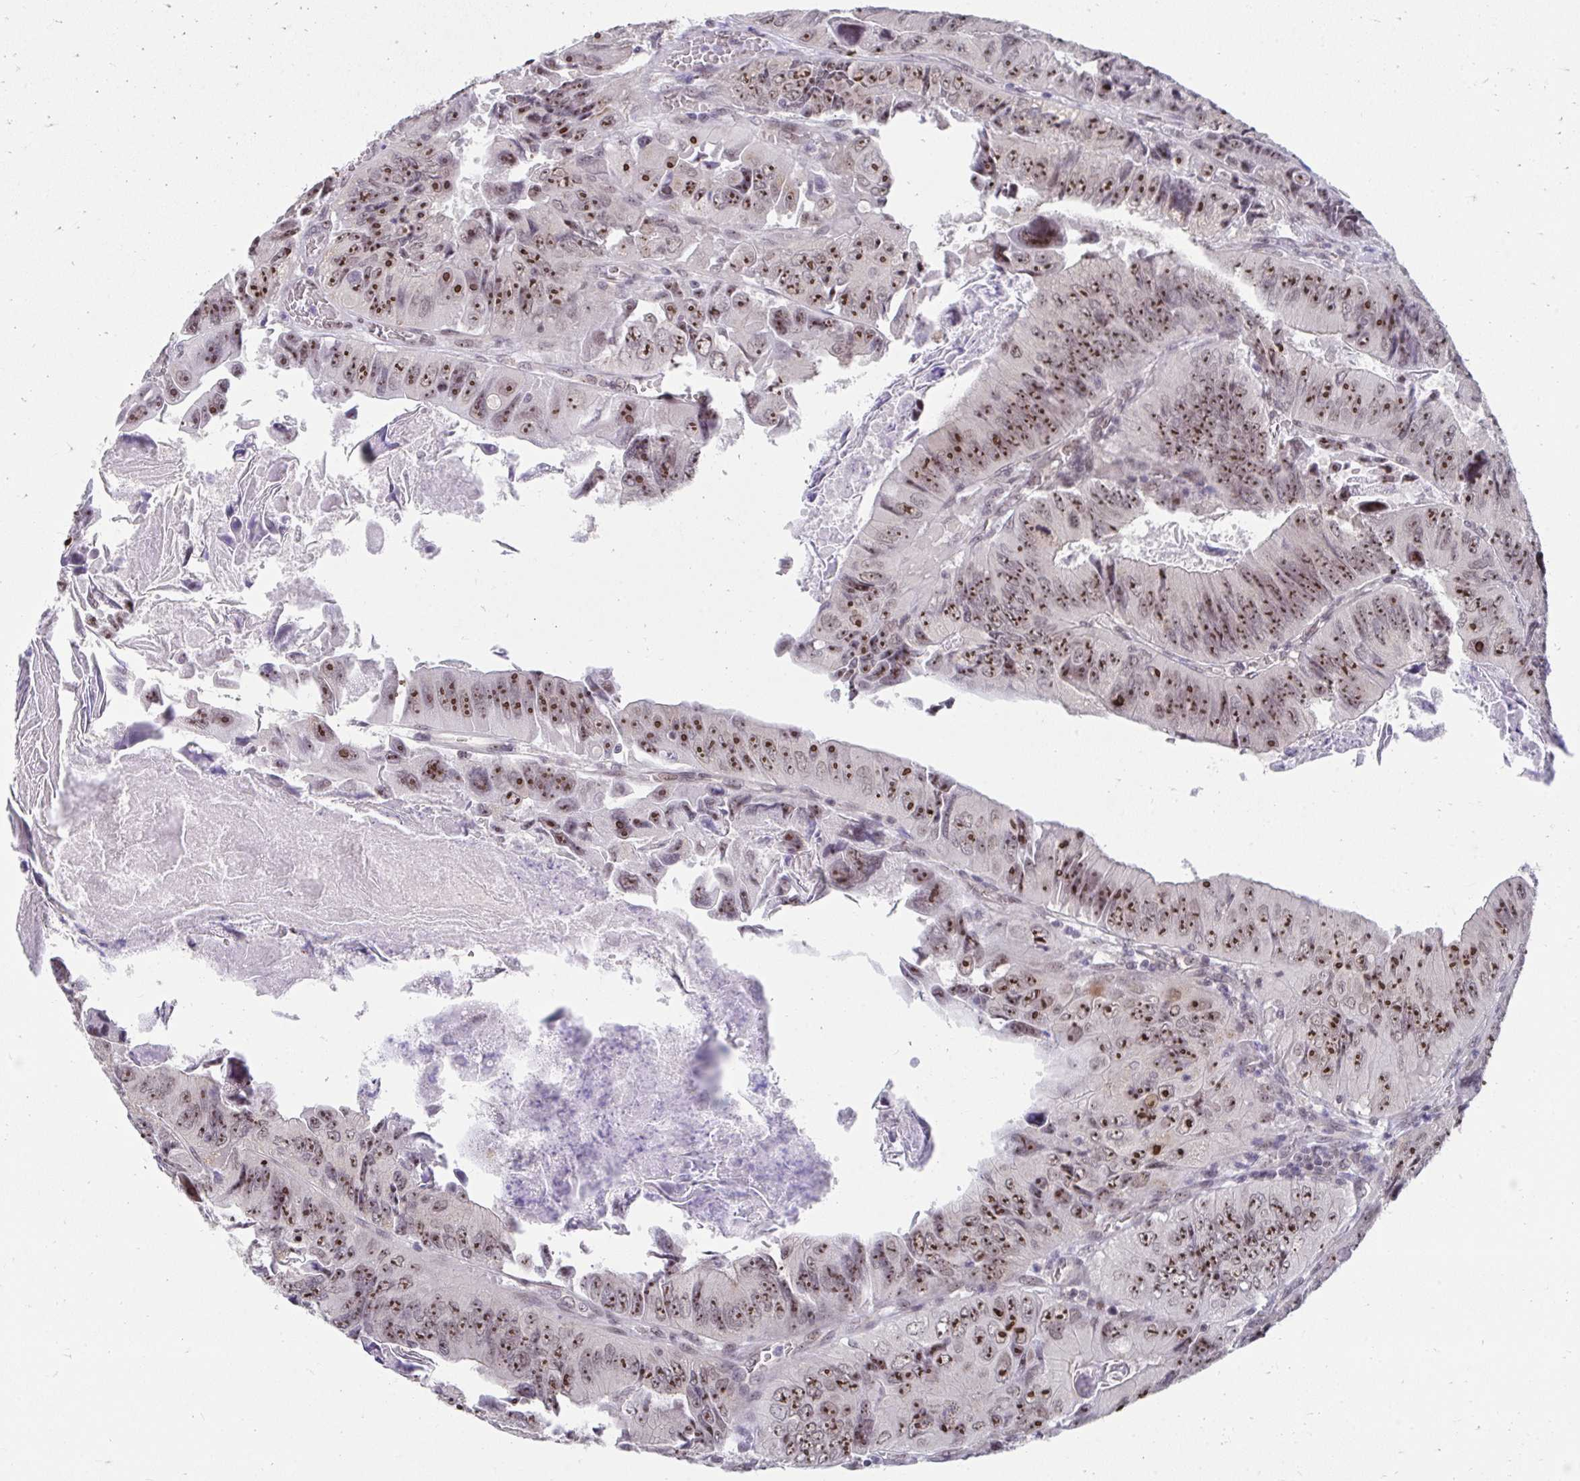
{"staining": {"intensity": "moderate", "quantity": ">75%", "location": "nuclear"}, "tissue": "colorectal cancer", "cell_type": "Tumor cells", "image_type": "cancer", "snomed": [{"axis": "morphology", "description": "Adenocarcinoma, NOS"}, {"axis": "topography", "description": "Colon"}], "caption": "Colorectal cancer stained with IHC demonstrates moderate nuclear positivity in approximately >75% of tumor cells. The staining was performed using DAB (3,3'-diaminobenzidine), with brown indicating positive protein expression. Nuclei are stained blue with hematoxylin.", "gene": "HIRA", "patient": {"sex": "female", "age": 84}}